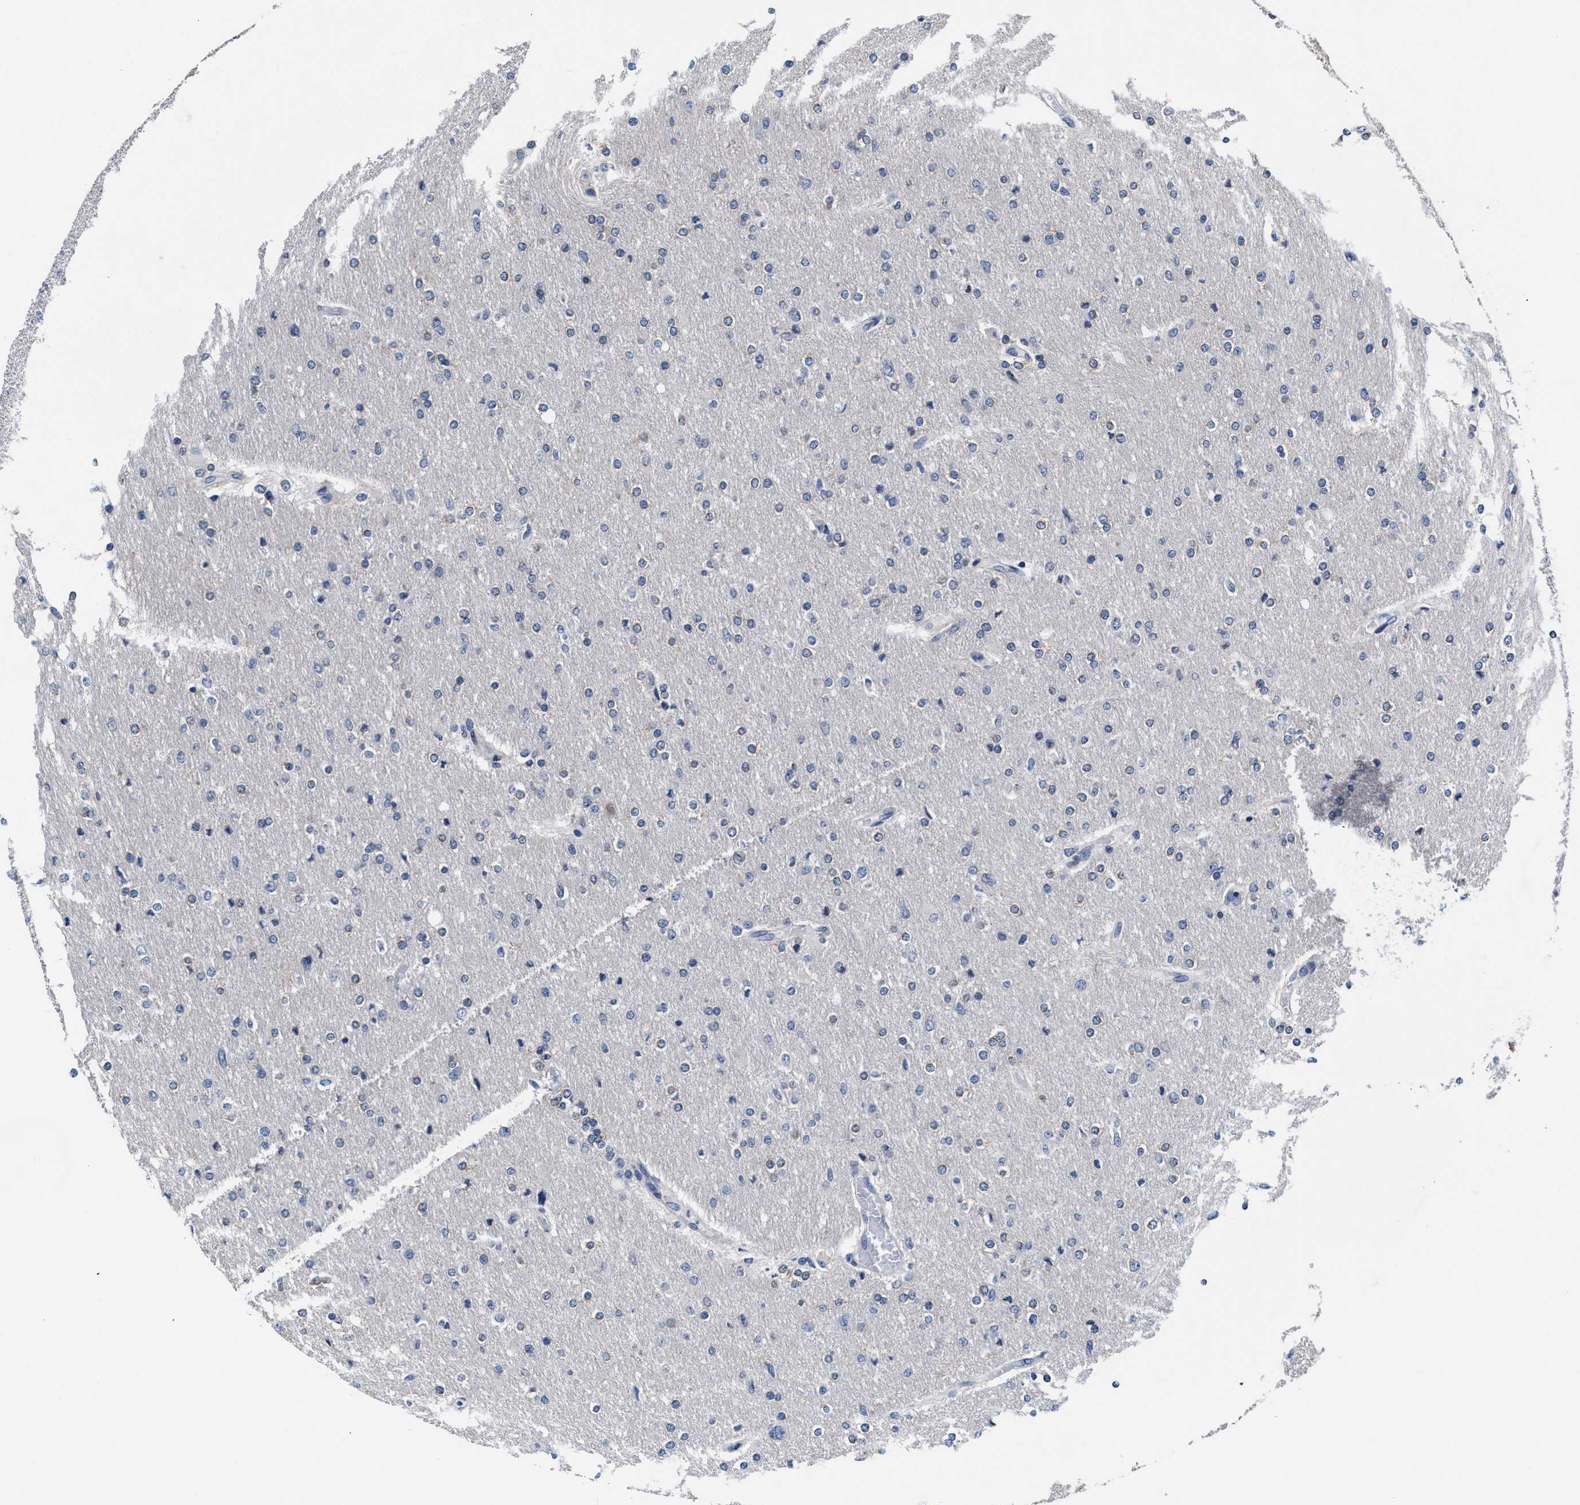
{"staining": {"intensity": "negative", "quantity": "none", "location": "none"}, "tissue": "glioma", "cell_type": "Tumor cells", "image_type": "cancer", "snomed": [{"axis": "morphology", "description": "Glioma, malignant, High grade"}, {"axis": "topography", "description": "Cerebral cortex"}], "caption": "This image is of glioma stained with immunohistochemistry to label a protein in brown with the nuclei are counter-stained blue. There is no positivity in tumor cells.", "gene": "MYH3", "patient": {"sex": "female", "age": 36}}